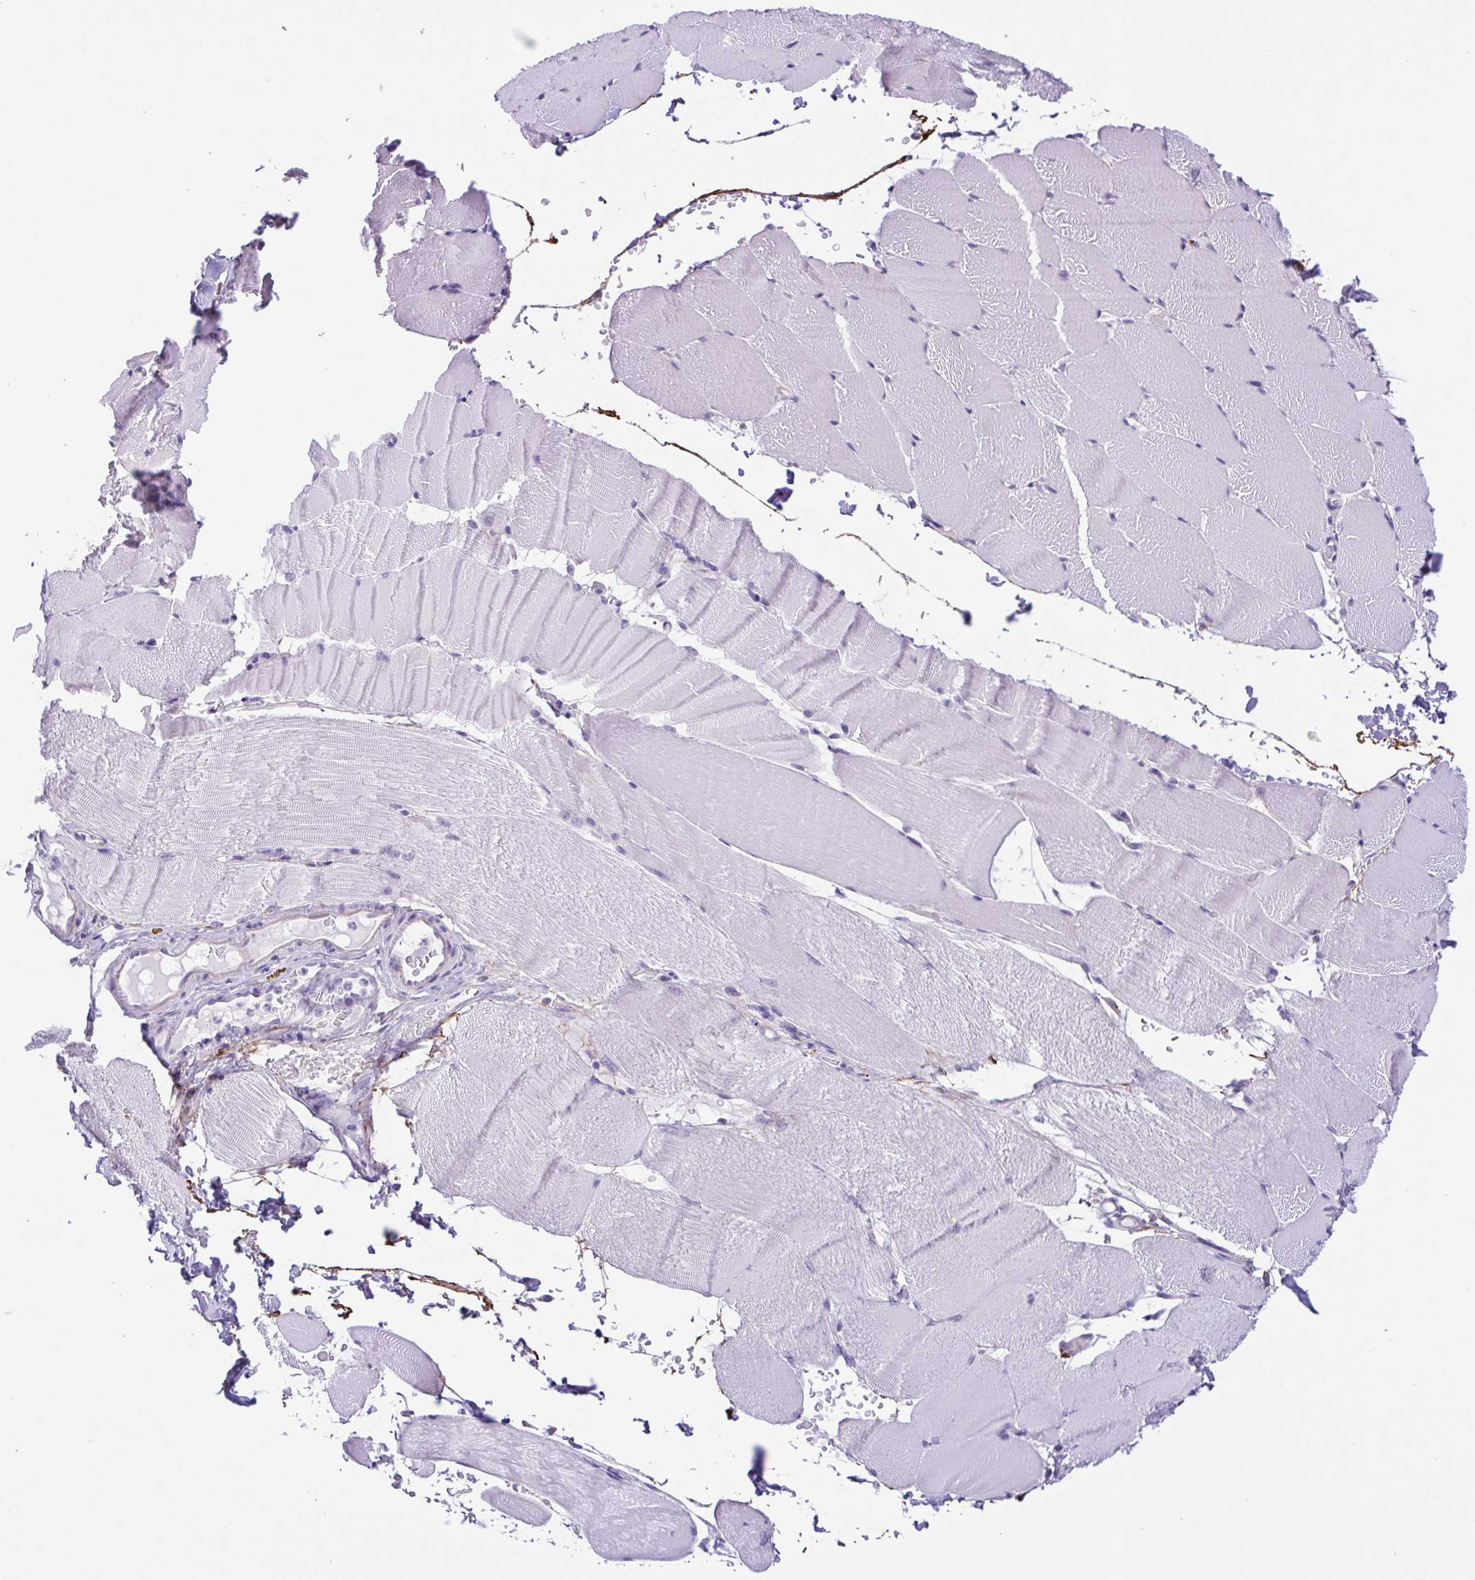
{"staining": {"intensity": "weak", "quantity": "<25%", "location": "cytoplasmic/membranous"}, "tissue": "skeletal muscle", "cell_type": "Myocytes", "image_type": "normal", "snomed": [{"axis": "morphology", "description": "Normal tissue, NOS"}, {"axis": "topography", "description": "Skeletal muscle"}], "caption": "This is a micrograph of IHC staining of unremarkable skeletal muscle, which shows no positivity in myocytes. (Stains: DAB IHC with hematoxylin counter stain, Microscopy: brightfield microscopy at high magnification).", "gene": "DCLK2", "patient": {"sex": "female", "age": 37}}